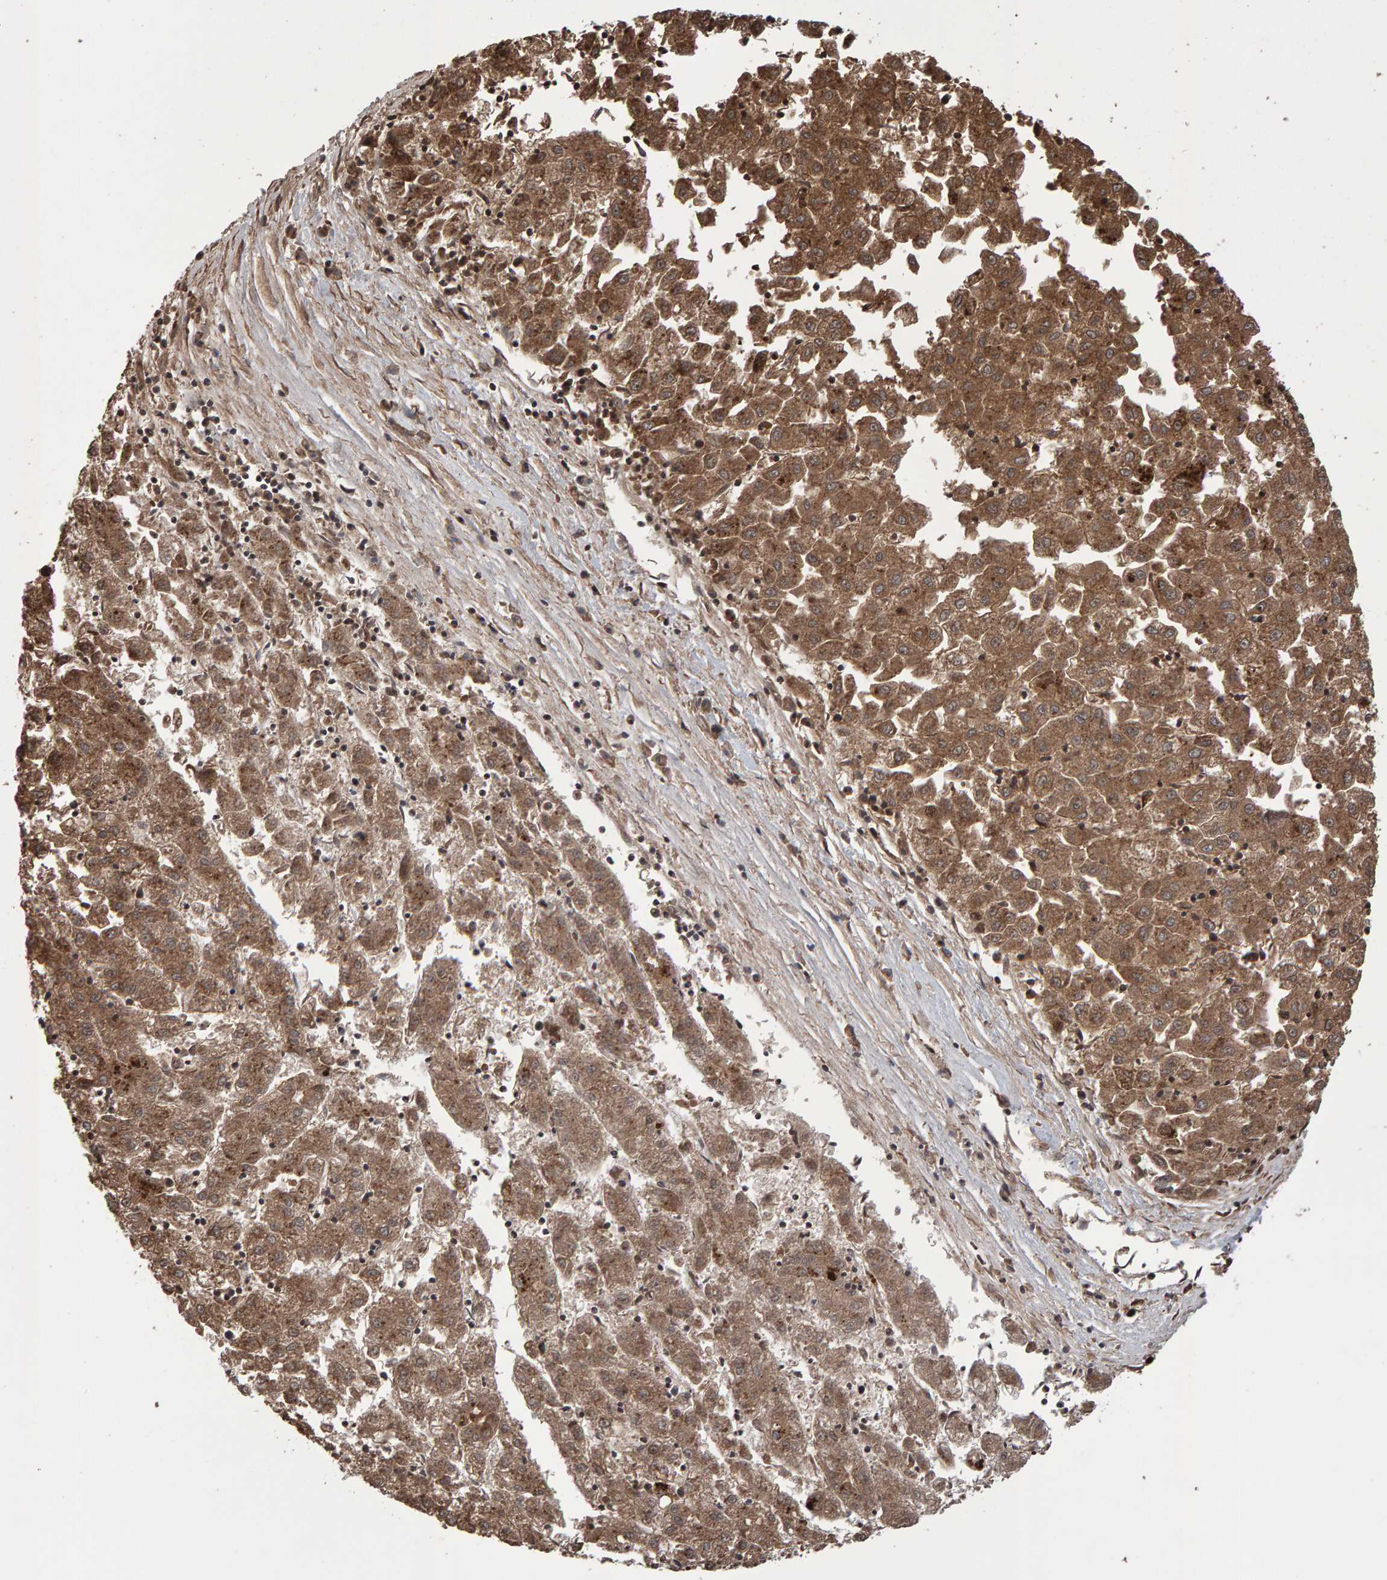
{"staining": {"intensity": "moderate", "quantity": ">75%", "location": "cytoplasmic/membranous"}, "tissue": "liver cancer", "cell_type": "Tumor cells", "image_type": "cancer", "snomed": [{"axis": "morphology", "description": "Carcinoma, Hepatocellular, NOS"}, {"axis": "topography", "description": "Liver"}], "caption": "The micrograph exhibits staining of liver cancer (hepatocellular carcinoma), revealing moderate cytoplasmic/membranous protein staining (brown color) within tumor cells. (DAB = brown stain, brightfield microscopy at high magnification).", "gene": "PECR", "patient": {"sex": "male", "age": 72}}